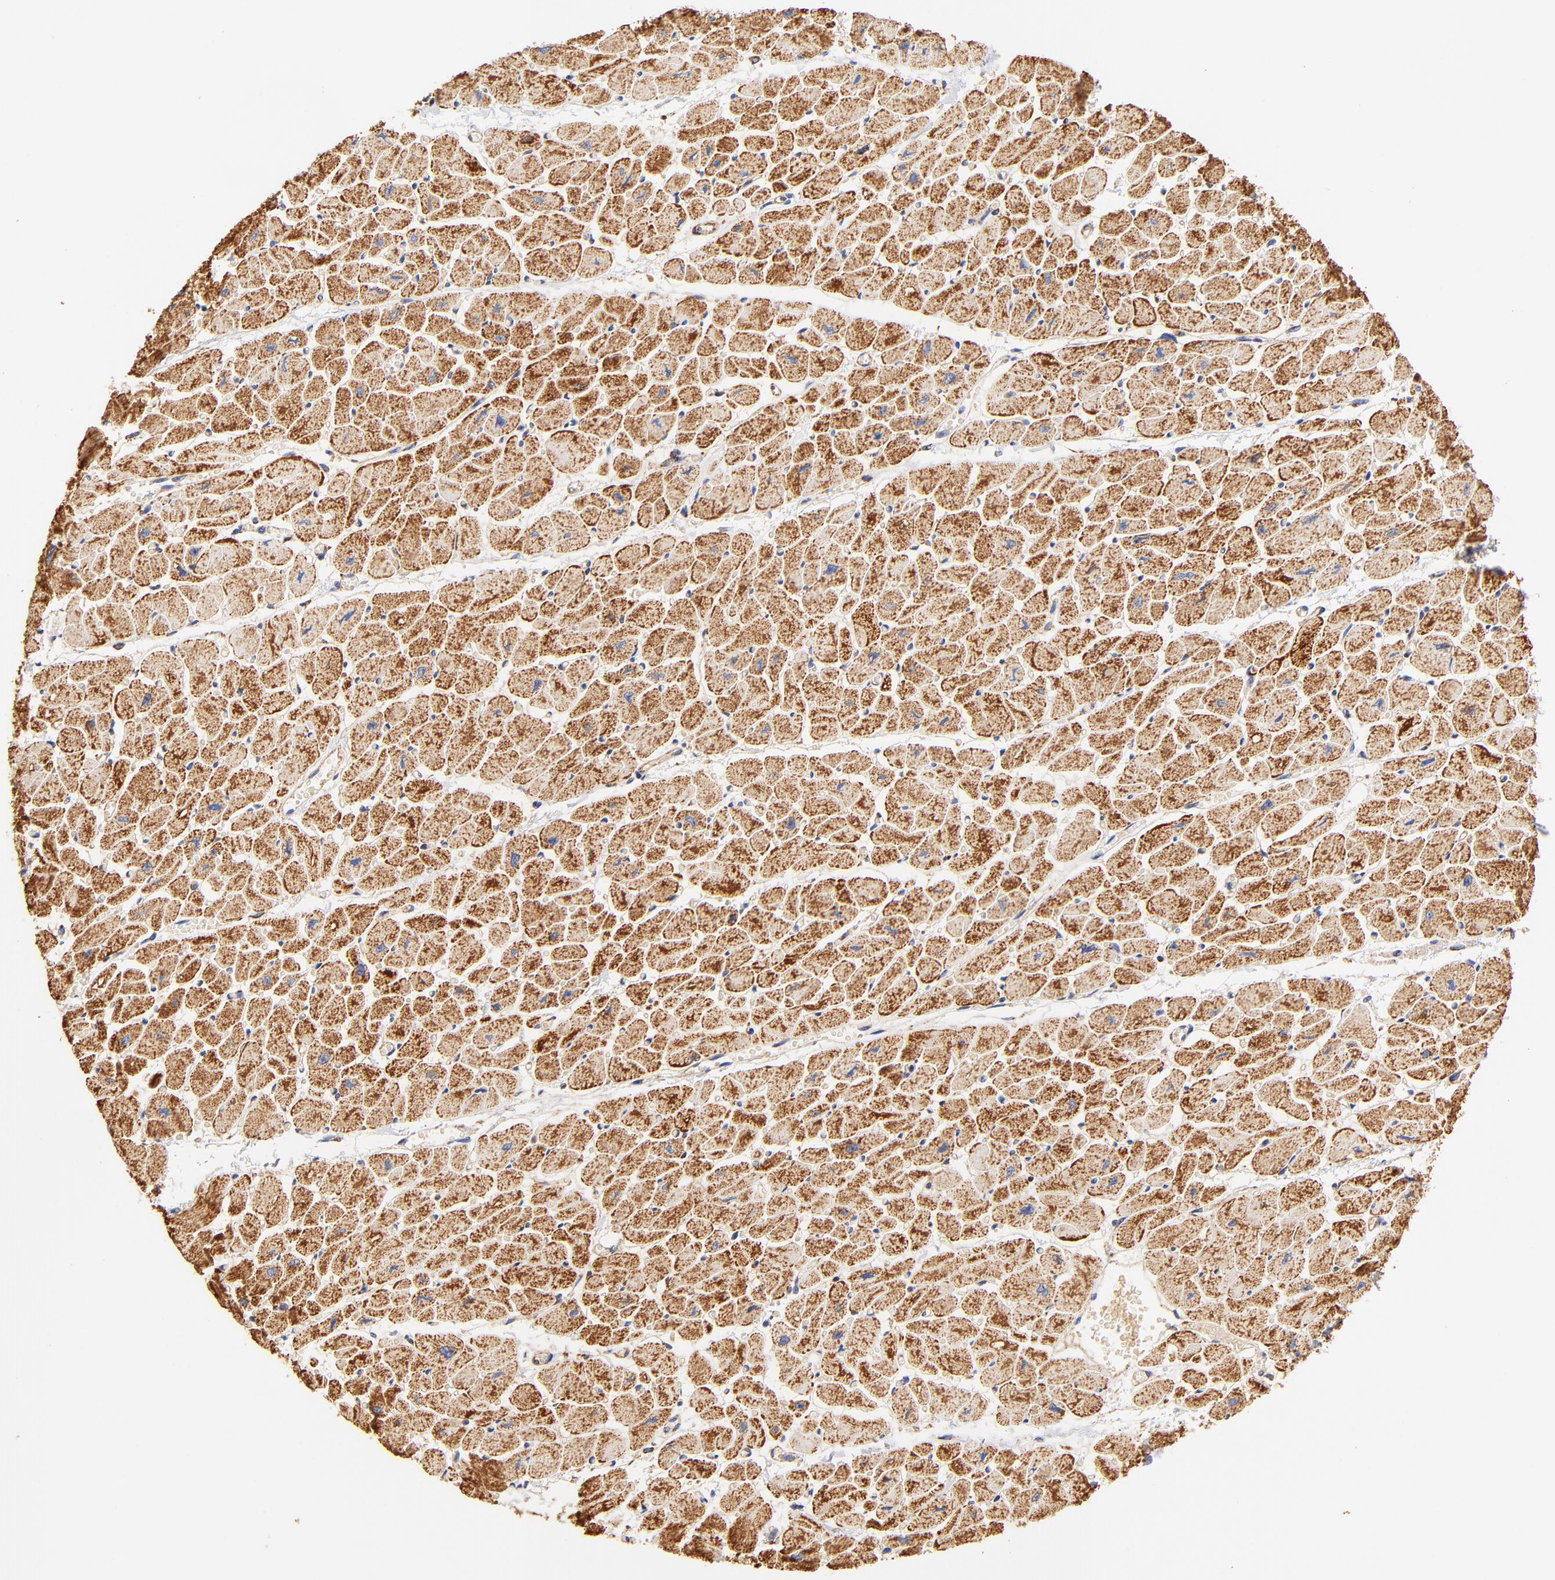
{"staining": {"intensity": "strong", "quantity": ">75%", "location": "cytoplasmic/membranous"}, "tissue": "heart muscle", "cell_type": "Cardiomyocytes", "image_type": "normal", "snomed": [{"axis": "morphology", "description": "Normal tissue, NOS"}, {"axis": "topography", "description": "Heart"}], "caption": "Normal heart muscle demonstrates strong cytoplasmic/membranous staining in about >75% of cardiomyocytes The staining is performed using DAB (3,3'-diaminobenzidine) brown chromogen to label protein expression. The nuclei are counter-stained blue using hematoxylin..", "gene": "ATP5F1D", "patient": {"sex": "female", "age": 54}}